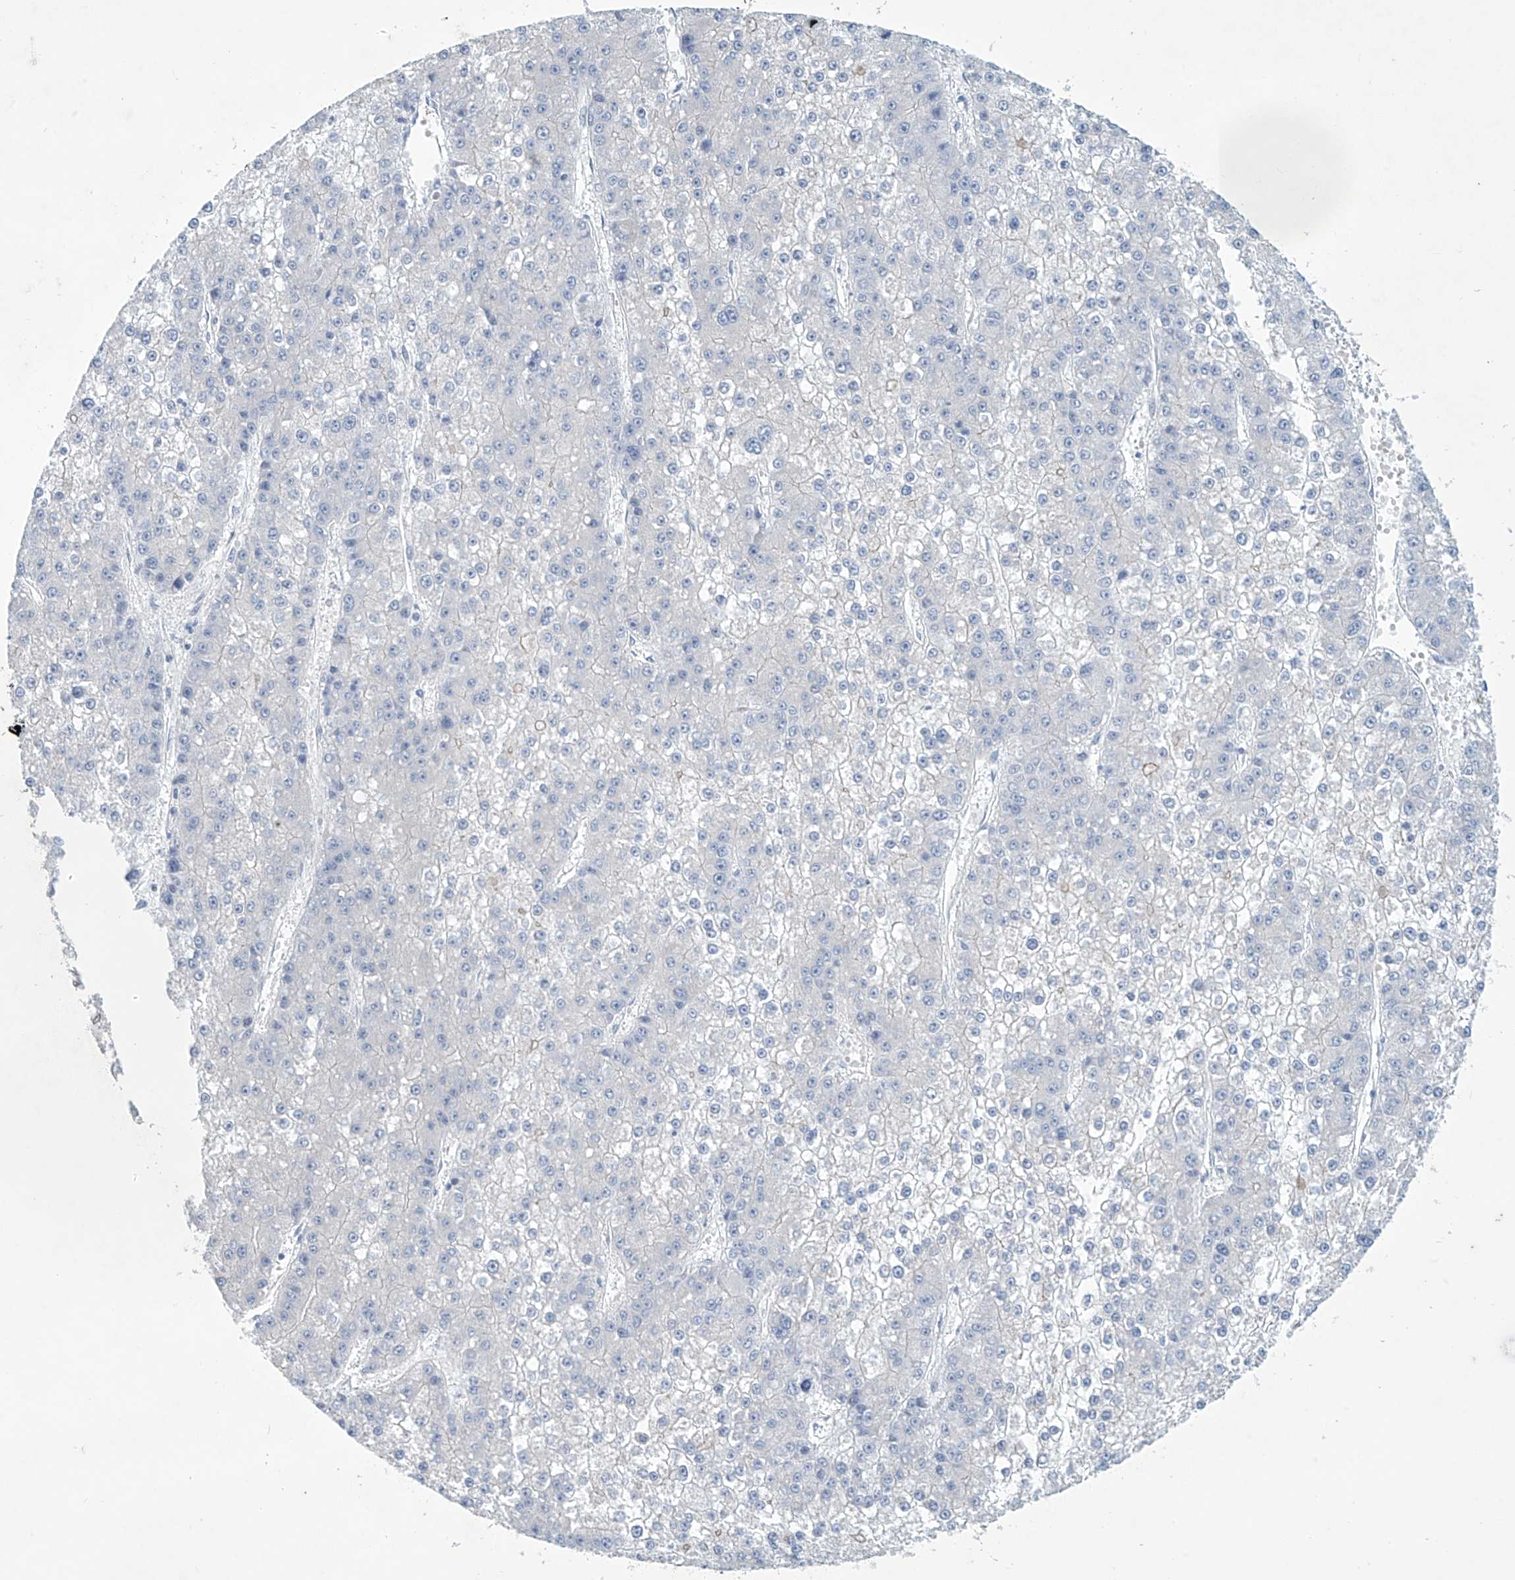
{"staining": {"intensity": "negative", "quantity": "none", "location": "none"}, "tissue": "liver cancer", "cell_type": "Tumor cells", "image_type": "cancer", "snomed": [{"axis": "morphology", "description": "Carcinoma, Hepatocellular, NOS"}, {"axis": "topography", "description": "Liver"}], "caption": "This is an IHC micrograph of human liver cancer. There is no positivity in tumor cells.", "gene": "SLC35A5", "patient": {"sex": "female", "age": 73}}